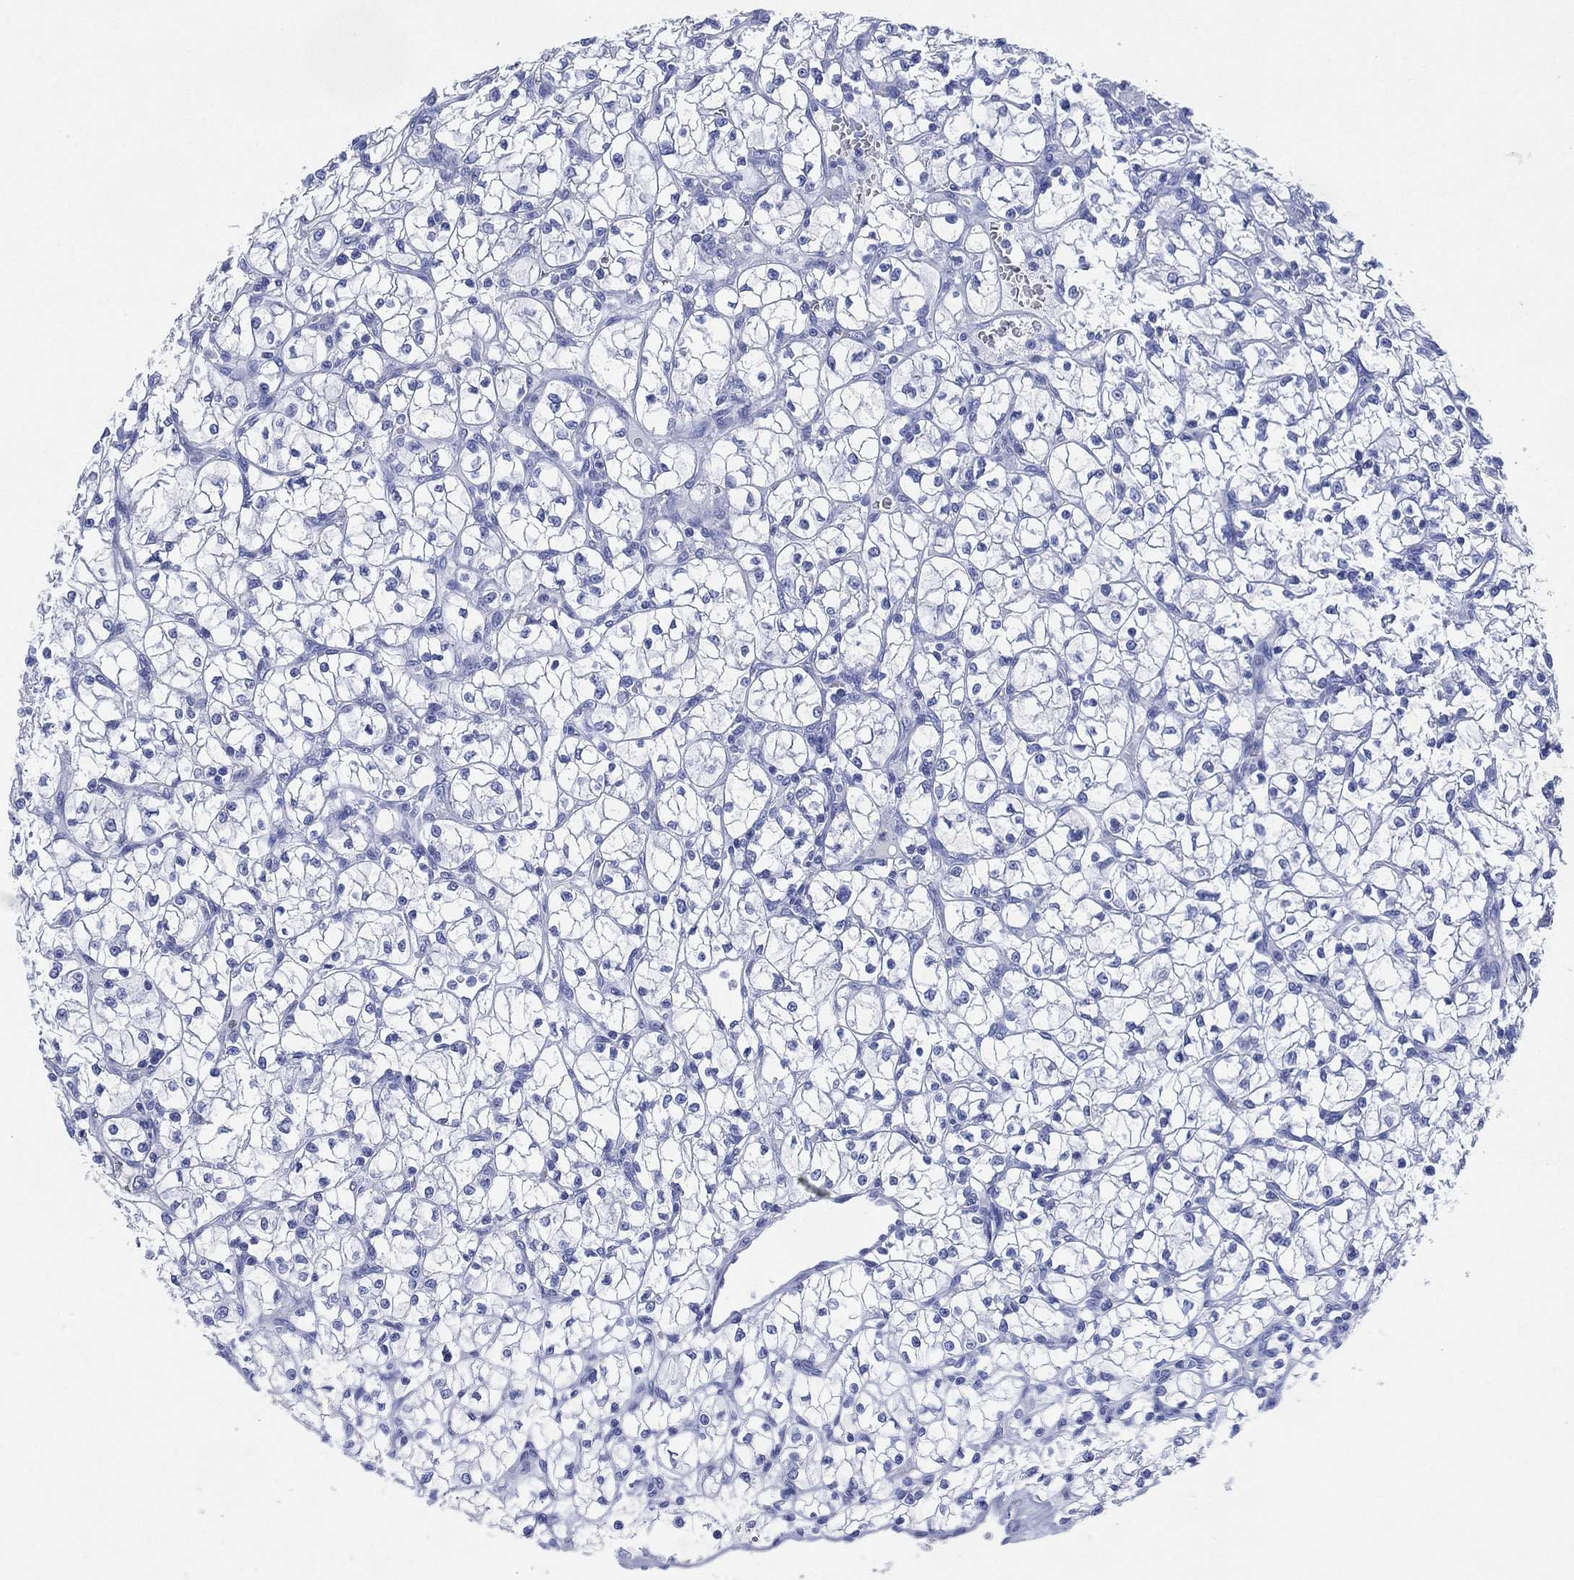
{"staining": {"intensity": "negative", "quantity": "none", "location": "none"}, "tissue": "renal cancer", "cell_type": "Tumor cells", "image_type": "cancer", "snomed": [{"axis": "morphology", "description": "Adenocarcinoma, NOS"}, {"axis": "topography", "description": "Kidney"}], "caption": "Immunohistochemistry (IHC) of renal cancer shows no positivity in tumor cells.", "gene": "SIGLECL1", "patient": {"sex": "female", "age": 64}}